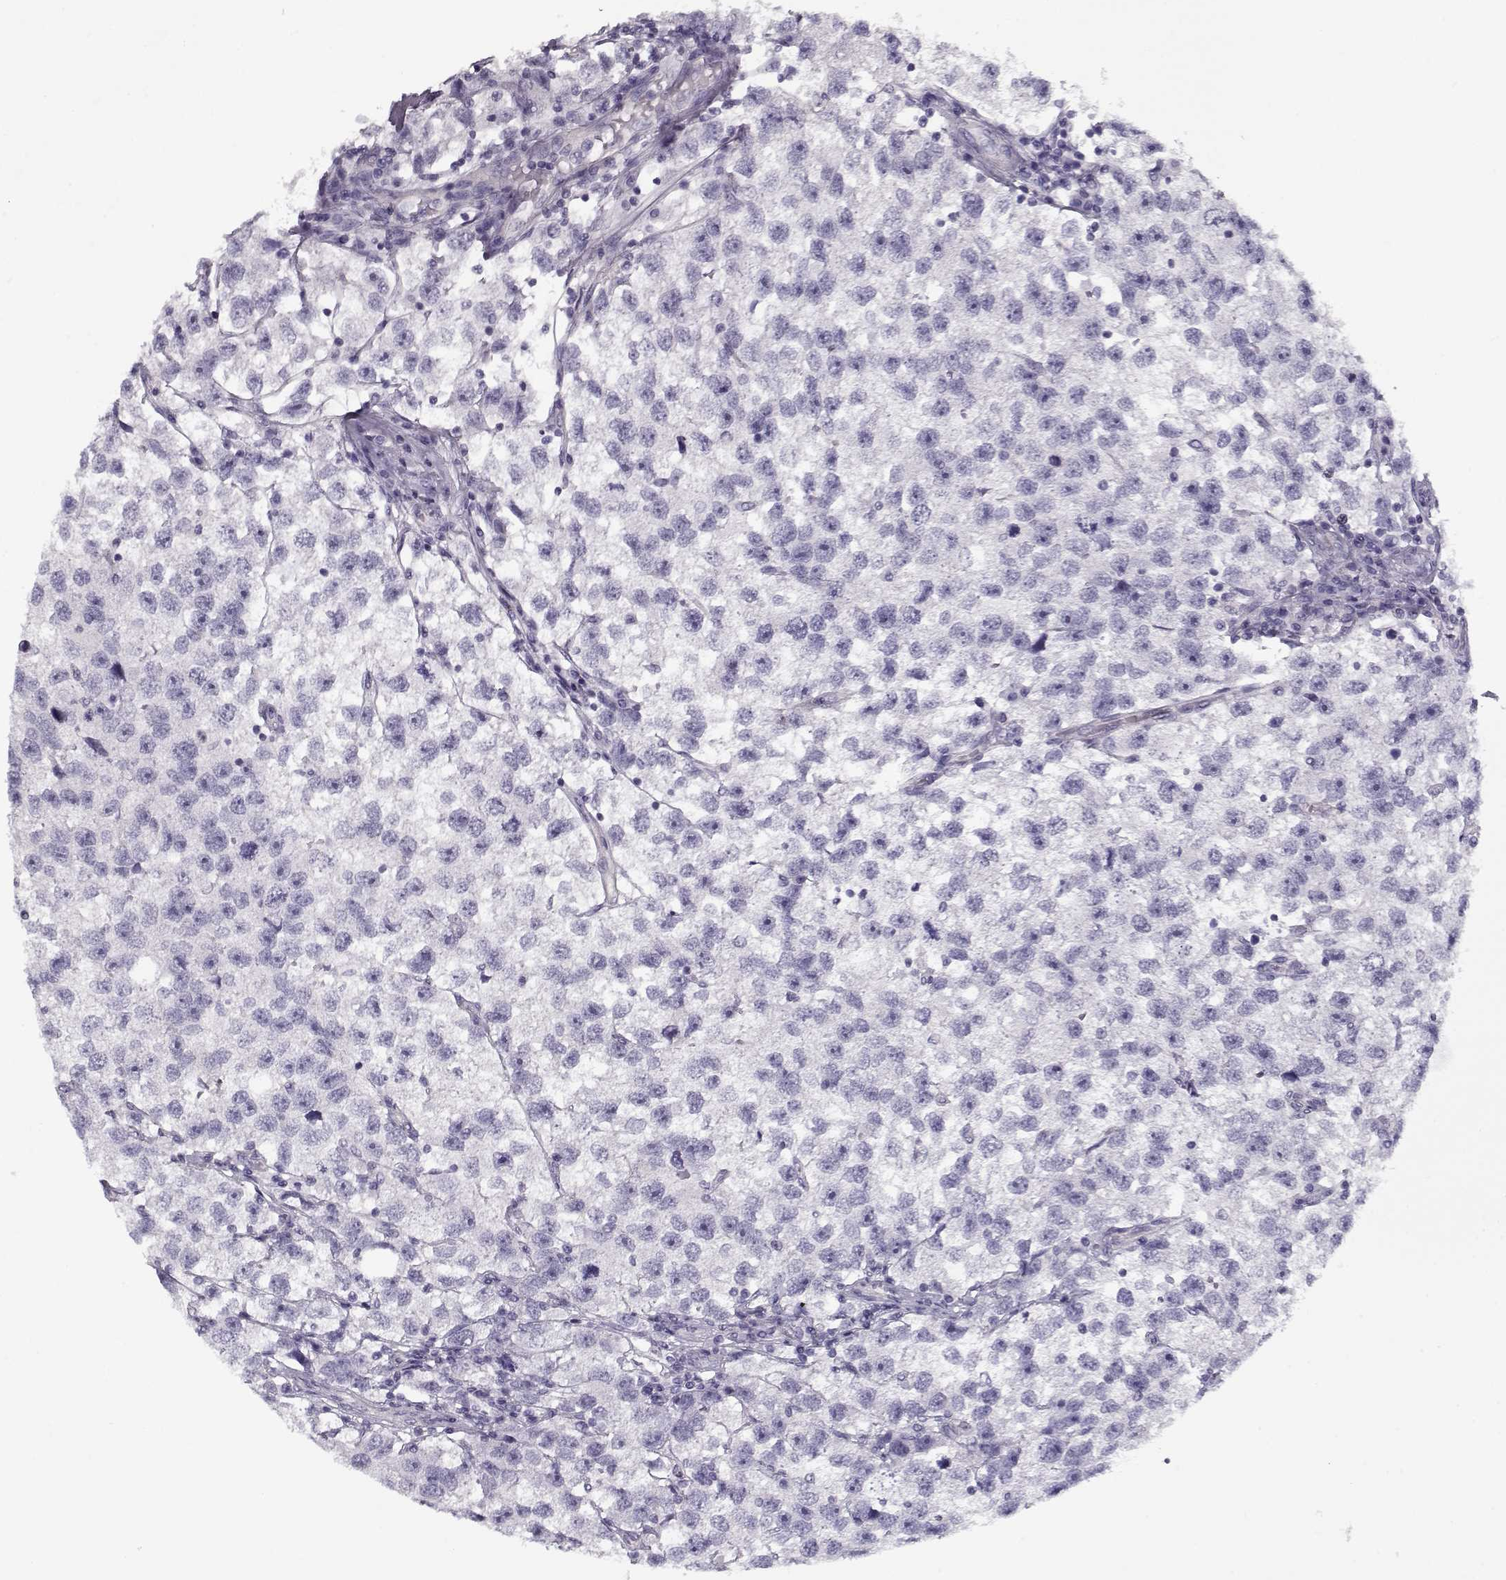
{"staining": {"intensity": "negative", "quantity": "none", "location": "none"}, "tissue": "testis cancer", "cell_type": "Tumor cells", "image_type": "cancer", "snomed": [{"axis": "morphology", "description": "Seminoma, NOS"}, {"axis": "topography", "description": "Testis"}], "caption": "The IHC image has no significant staining in tumor cells of testis seminoma tissue.", "gene": "CCDC136", "patient": {"sex": "male", "age": 26}}